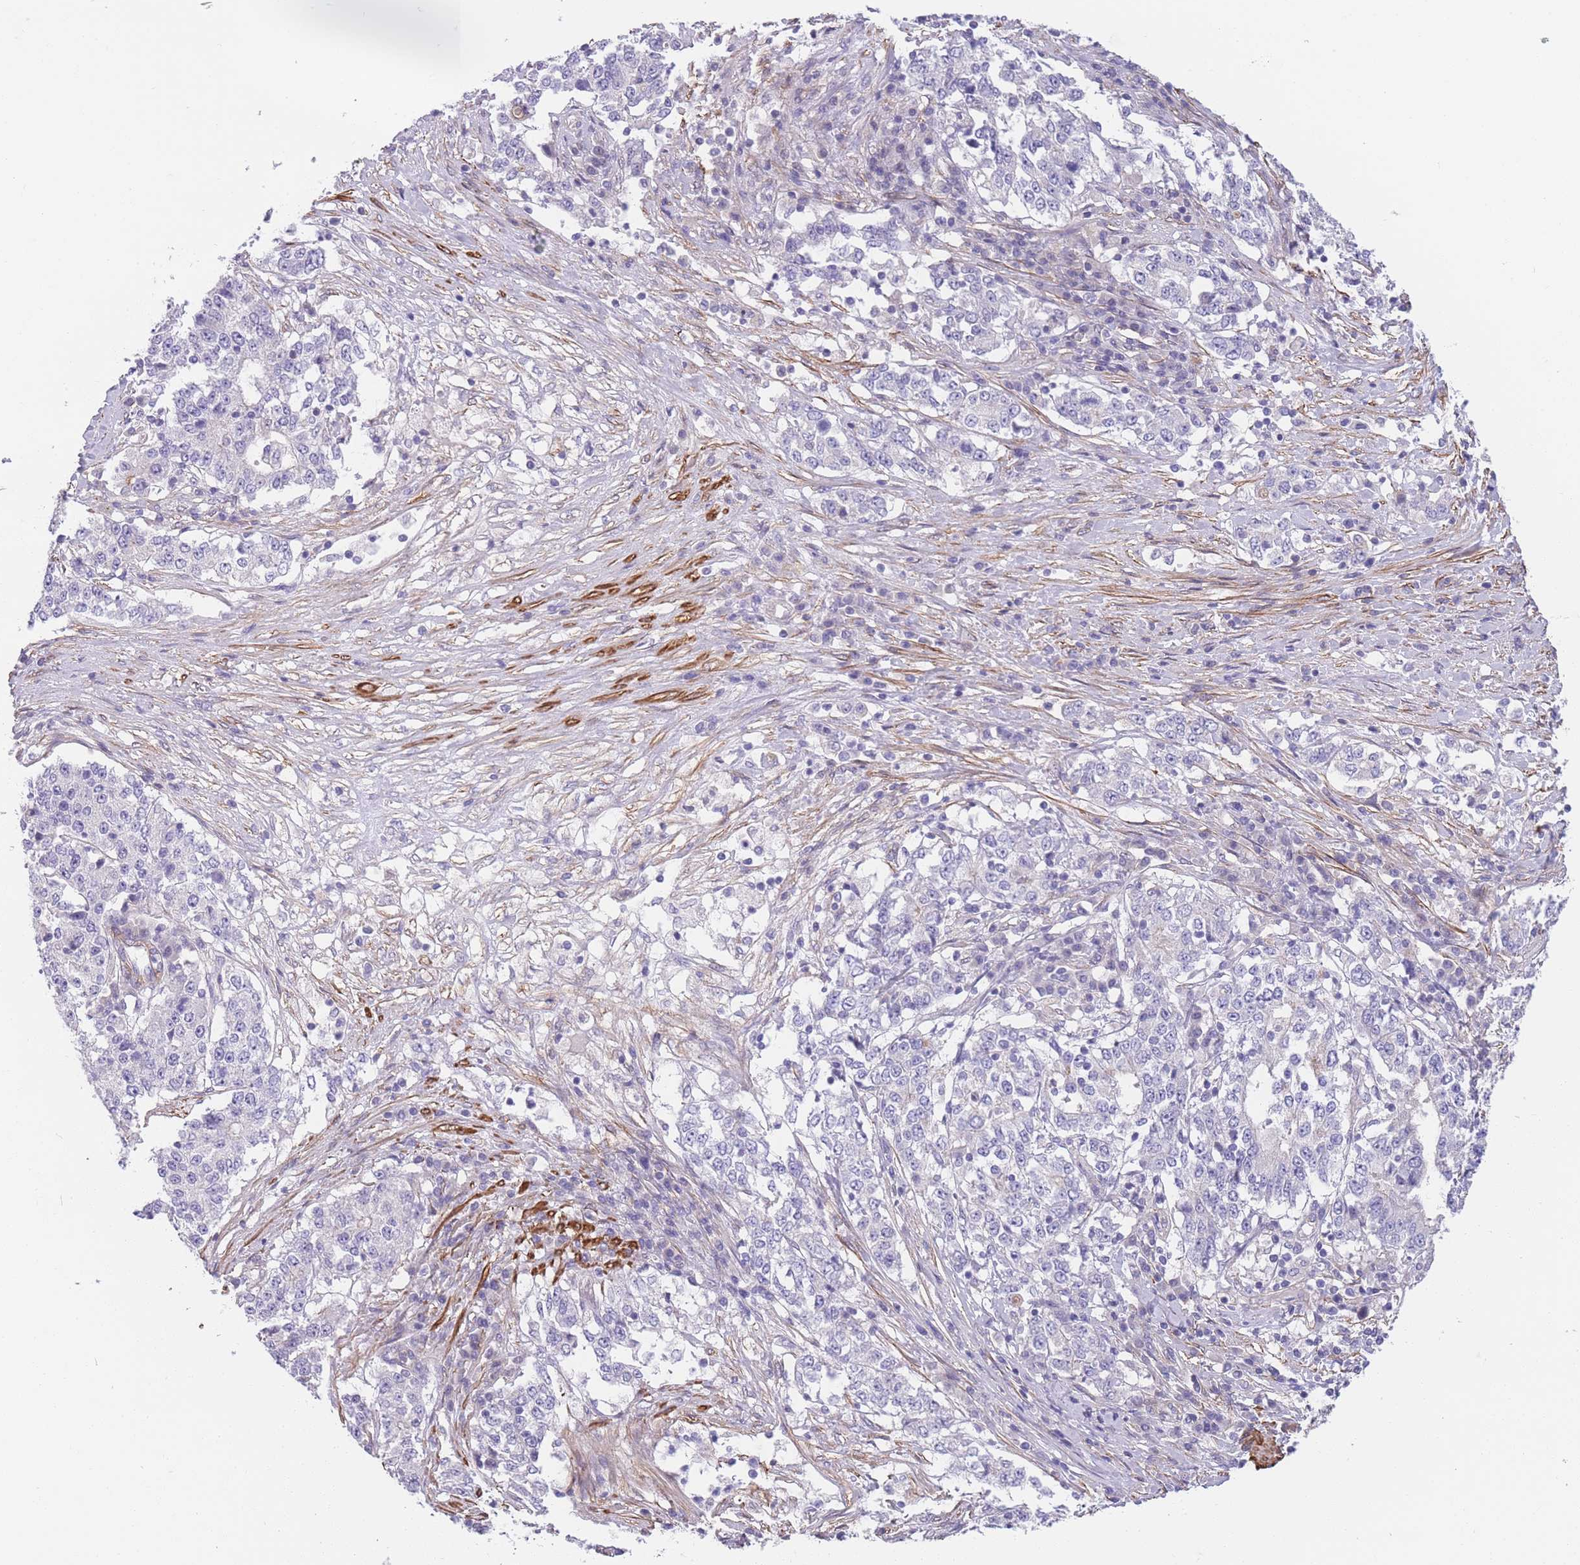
{"staining": {"intensity": "negative", "quantity": "none", "location": "none"}, "tissue": "stomach cancer", "cell_type": "Tumor cells", "image_type": "cancer", "snomed": [{"axis": "morphology", "description": "Adenocarcinoma, NOS"}, {"axis": "topography", "description": "Stomach"}], "caption": "Immunohistochemical staining of adenocarcinoma (stomach) exhibits no significant staining in tumor cells.", "gene": "FAM124A", "patient": {"sex": "male", "age": 59}}